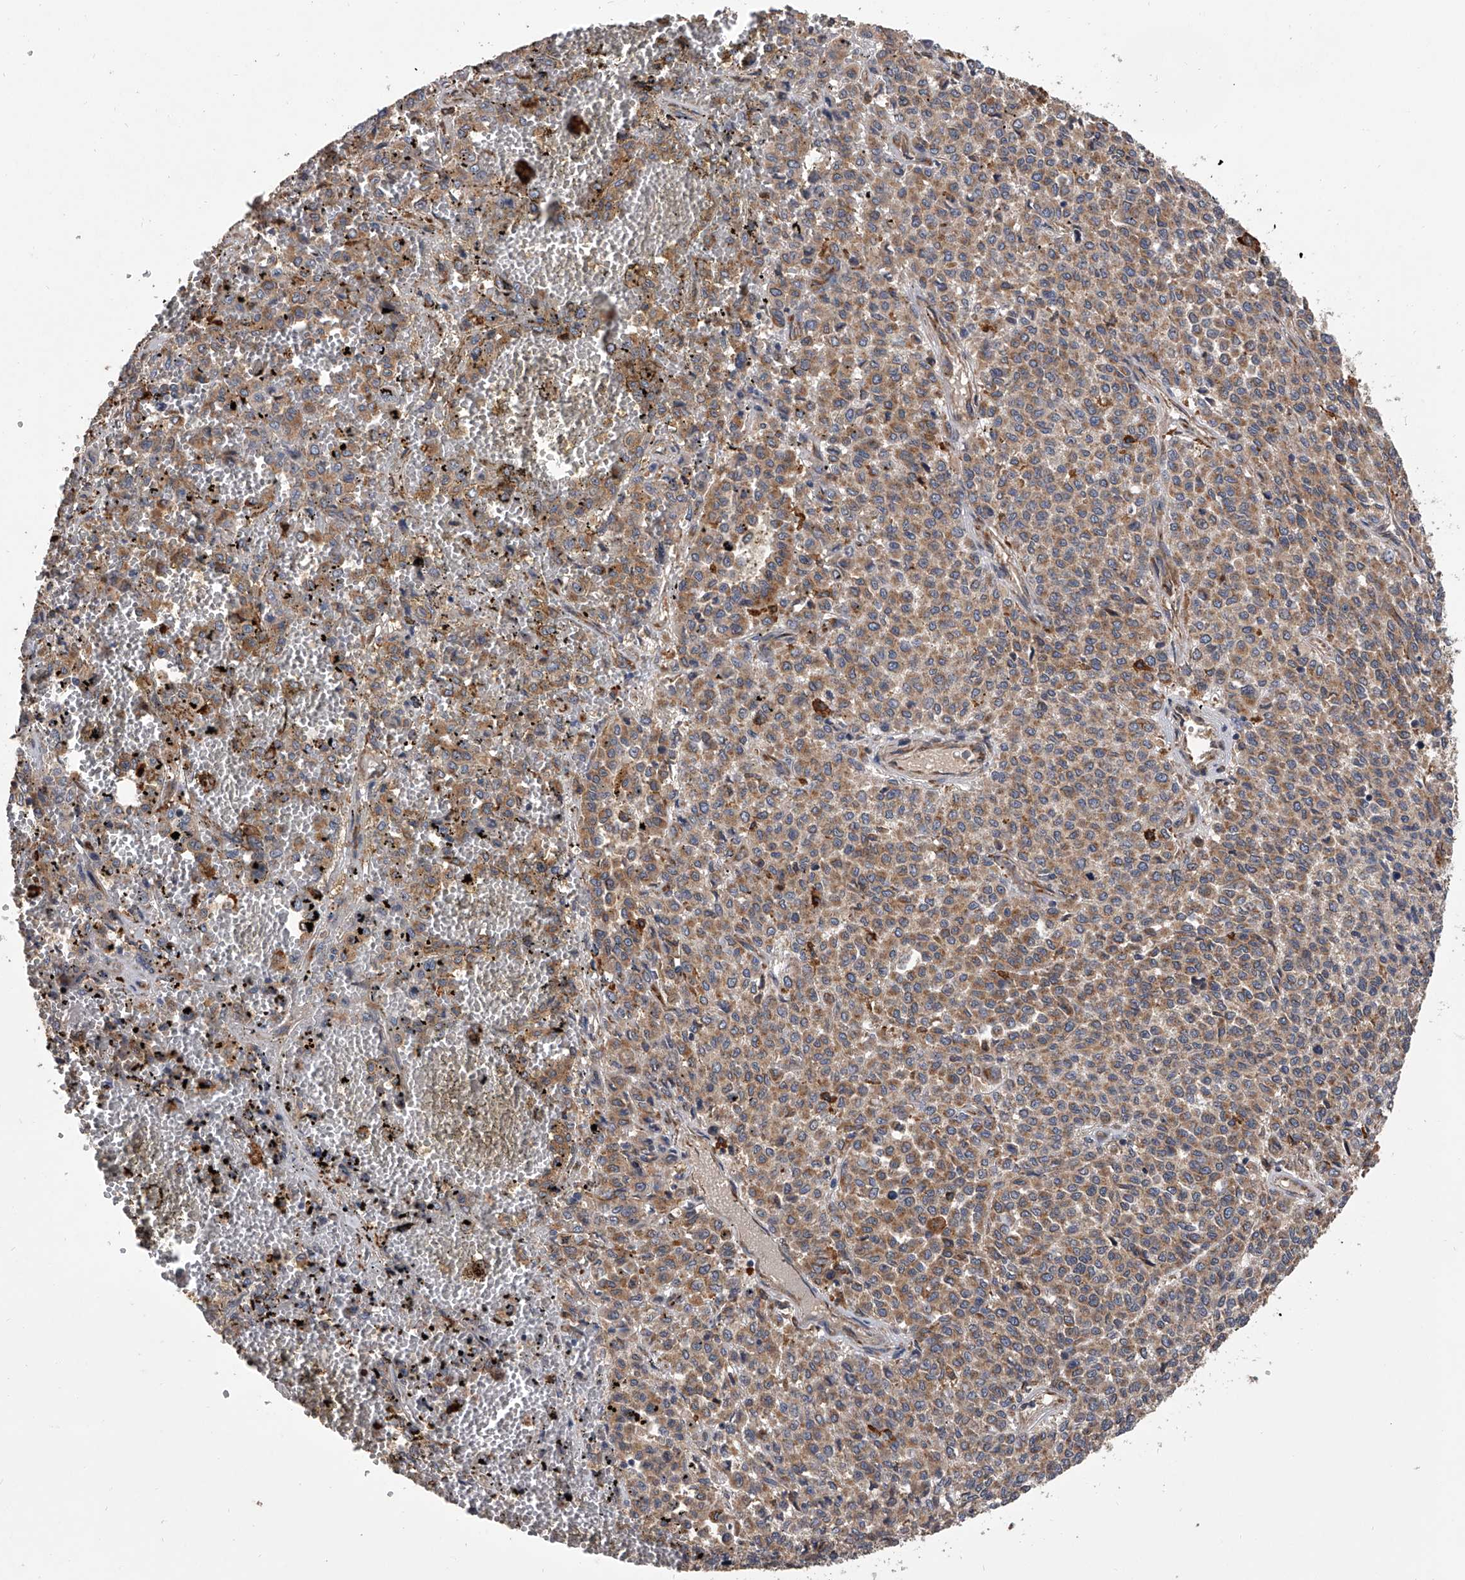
{"staining": {"intensity": "moderate", "quantity": ">75%", "location": "cytoplasmic/membranous"}, "tissue": "melanoma", "cell_type": "Tumor cells", "image_type": "cancer", "snomed": [{"axis": "morphology", "description": "Malignant melanoma, Metastatic site"}, {"axis": "topography", "description": "Pancreas"}], "caption": "Human malignant melanoma (metastatic site) stained with a brown dye demonstrates moderate cytoplasmic/membranous positive expression in approximately >75% of tumor cells.", "gene": "EXOC4", "patient": {"sex": "female", "age": 30}}